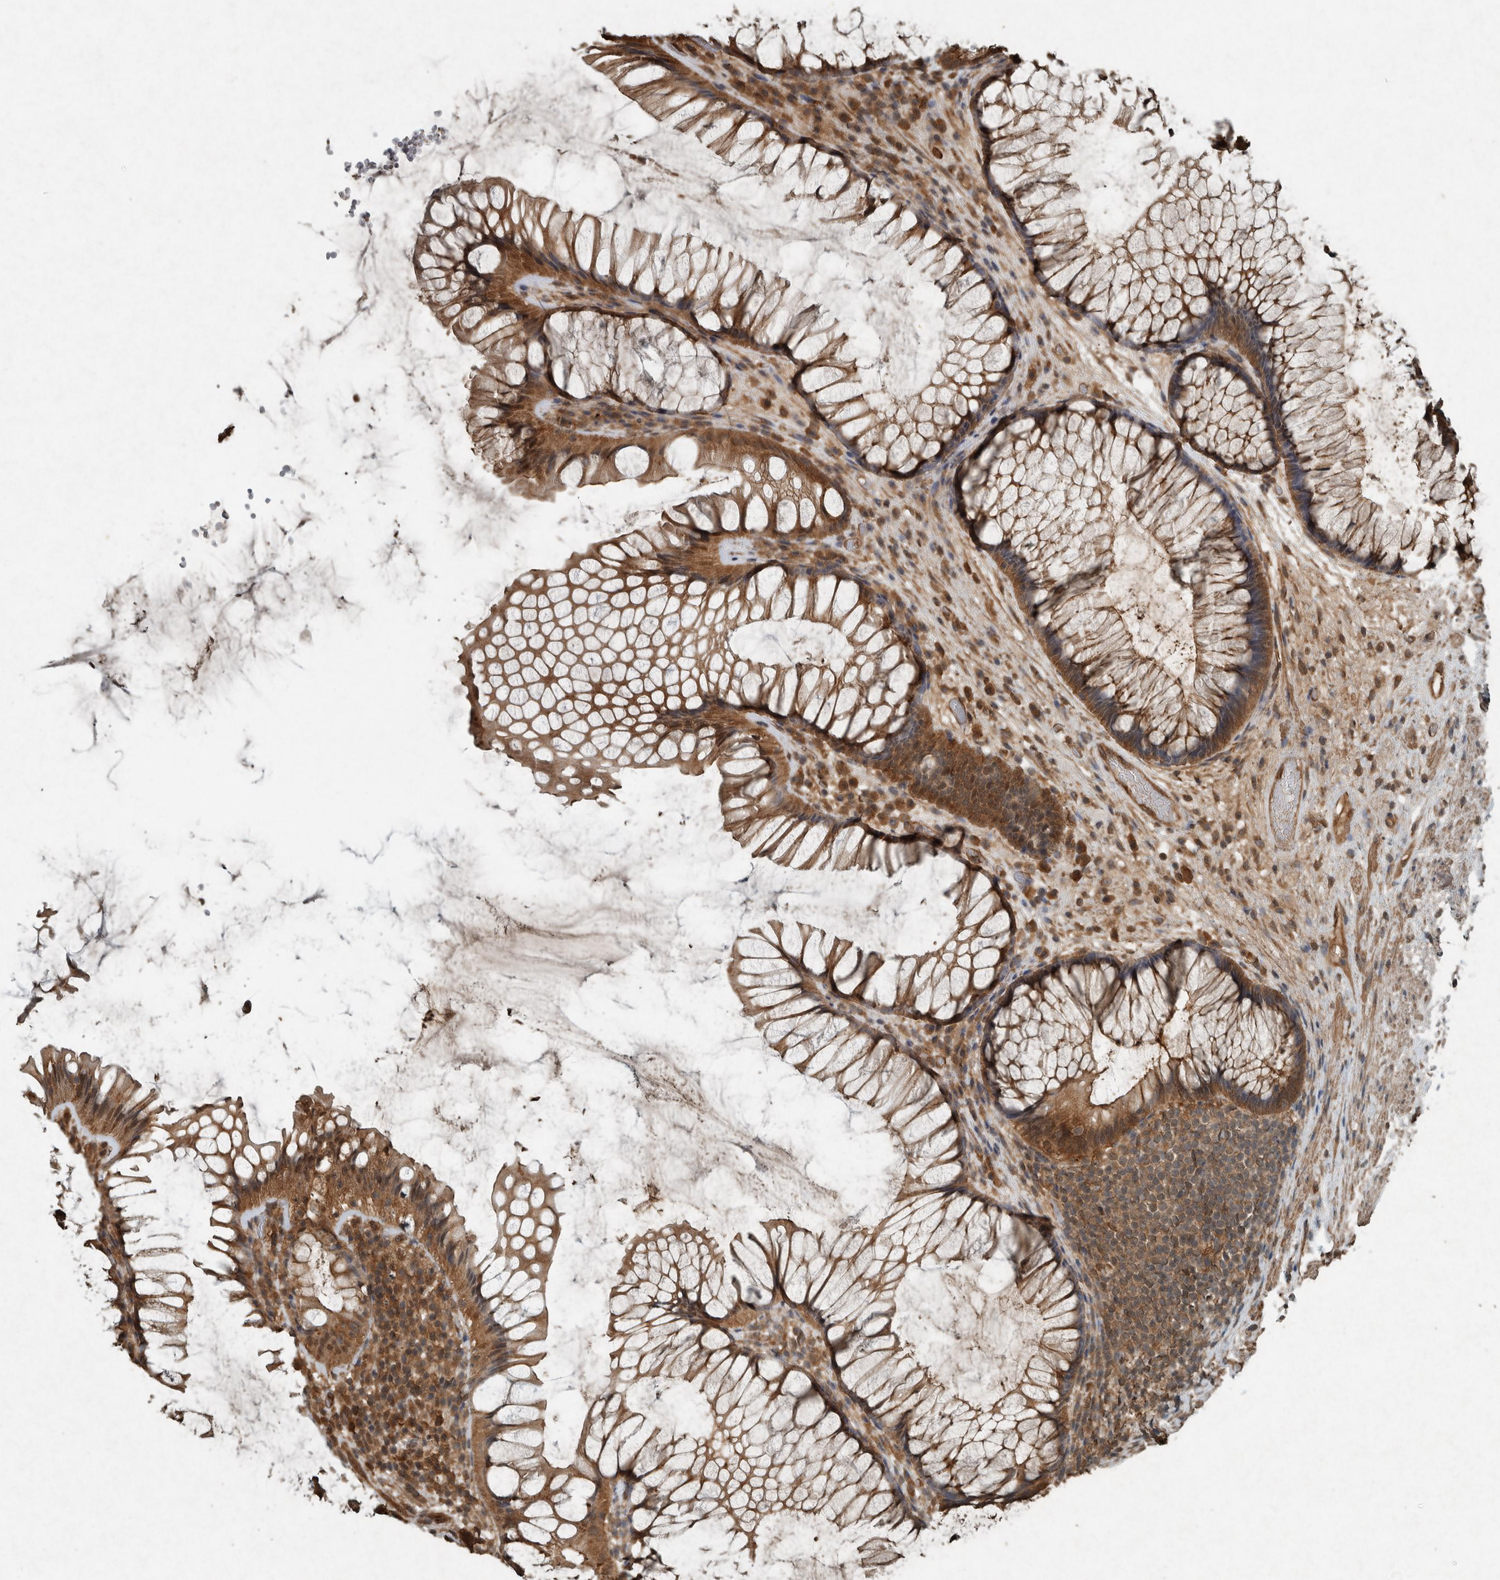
{"staining": {"intensity": "moderate", "quantity": ">75%", "location": "cytoplasmic/membranous,nuclear"}, "tissue": "rectum", "cell_type": "Glandular cells", "image_type": "normal", "snomed": [{"axis": "morphology", "description": "Normal tissue, NOS"}, {"axis": "topography", "description": "Rectum"}], "caption": "A high-resolution photomicrograph shows immunohistochemistry (IHC) staining of normal rectum, which exhibits moderate cytoplasmic/membranous,nuclear expression in approximately >75% of glandular cells. The staining is performed using DAB (3,3'-diaminobenzidine) brown chromogen to label protein expression. The nuclei are counter-stained blue using hematoxylin.", "gene": "ARHGEF12", "patient": {"sex": "male", "age": 51}}